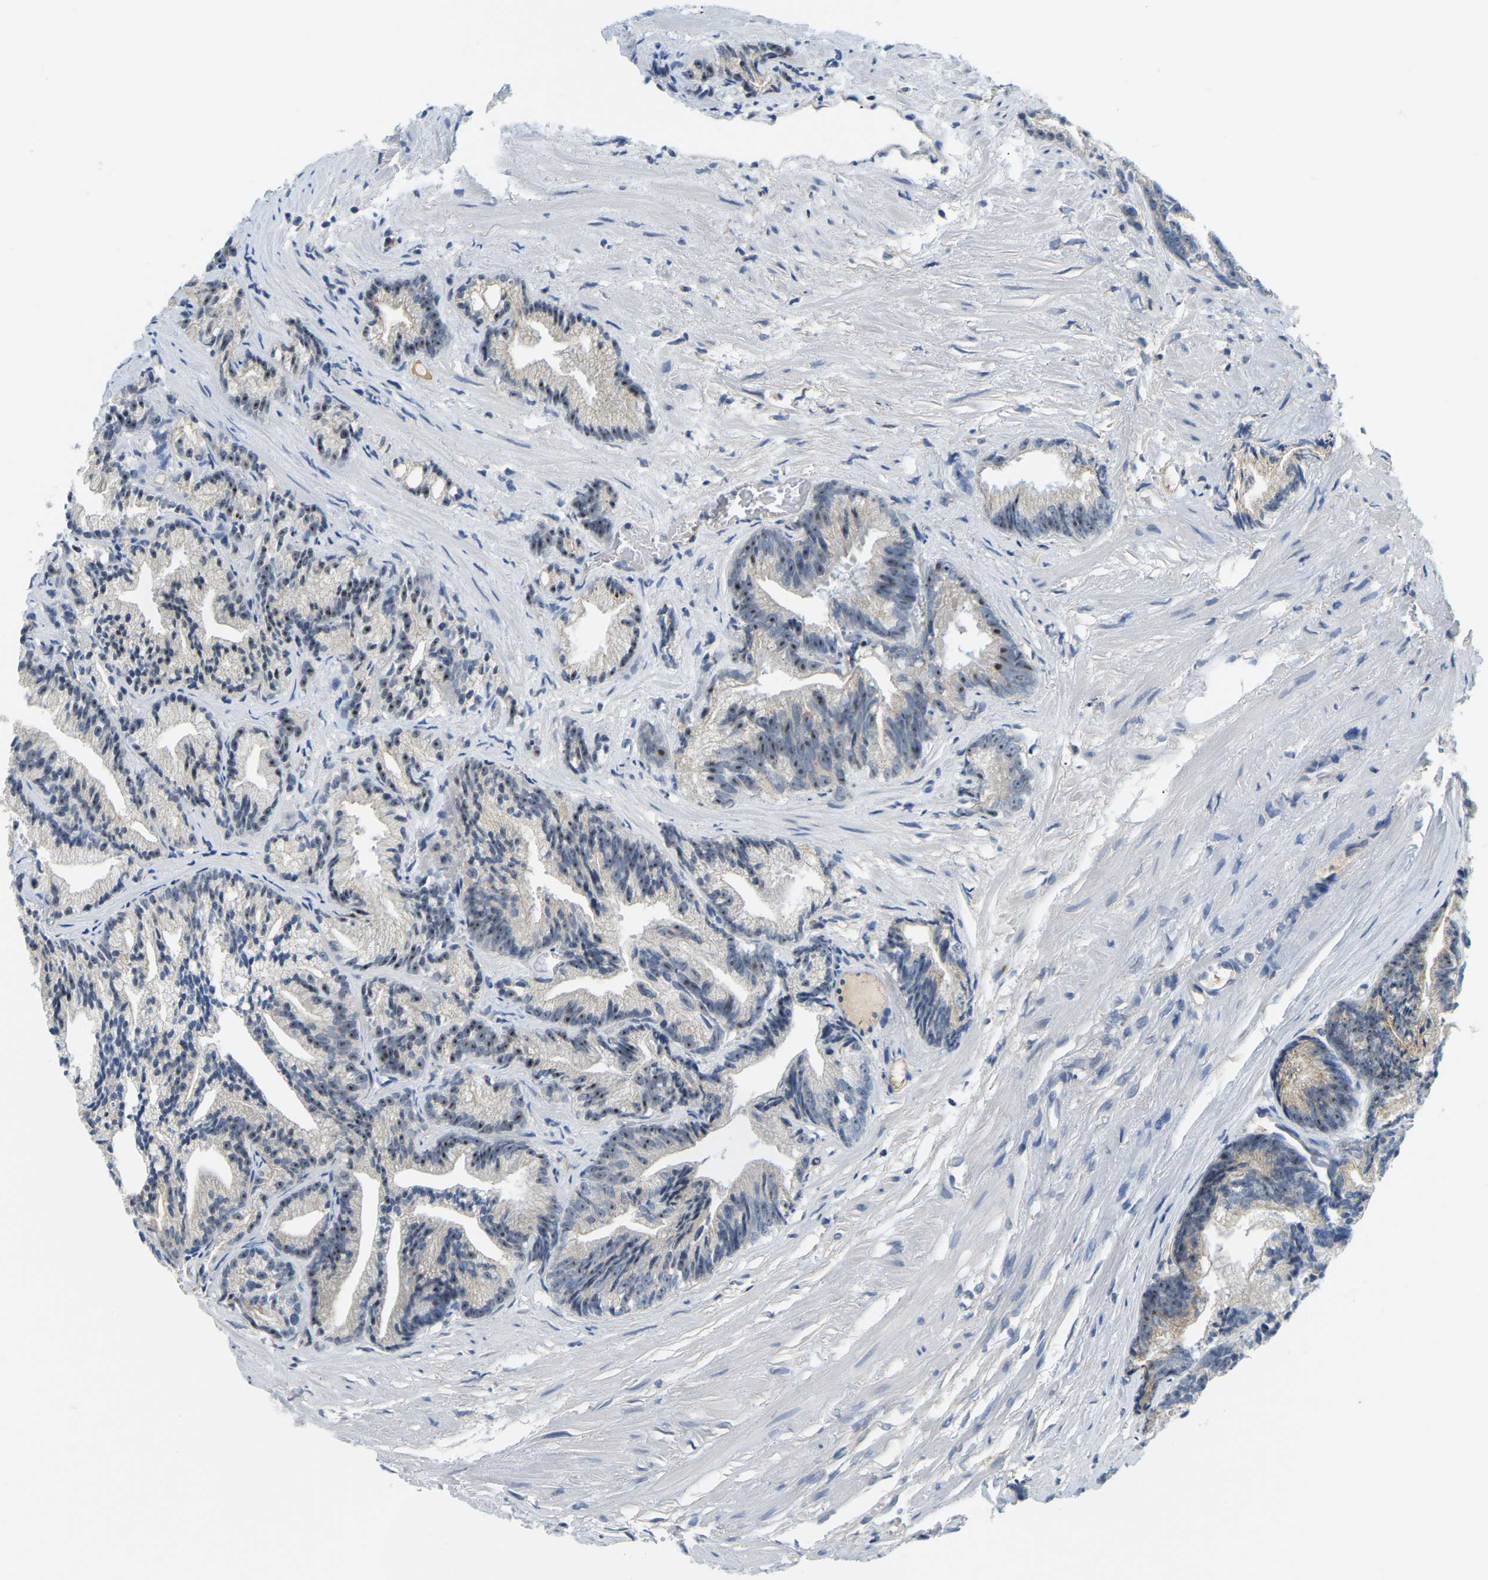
{"staining": {"intensity": "moderate", "quantity": "<25%", "location": "nuclear"}, "tissue": "prostate cancer", "cell_type": "Tumor cells", "image_type": "cancer", "snomed": [{"axis": "morphology", "description": "Adenocarcinoma, Low grade"}, {"axis": "topography", "description": "Prostate"}], "caption": "This histopathology image demonstrates immunohistochemistry (IHC) staining of human prostate adenocarcinoma (low-grade), with low moderate nuclear staining in about <25% of tumor cells.", "gene": "RRP1", "patient": {"sex": "male", "age": 89}}